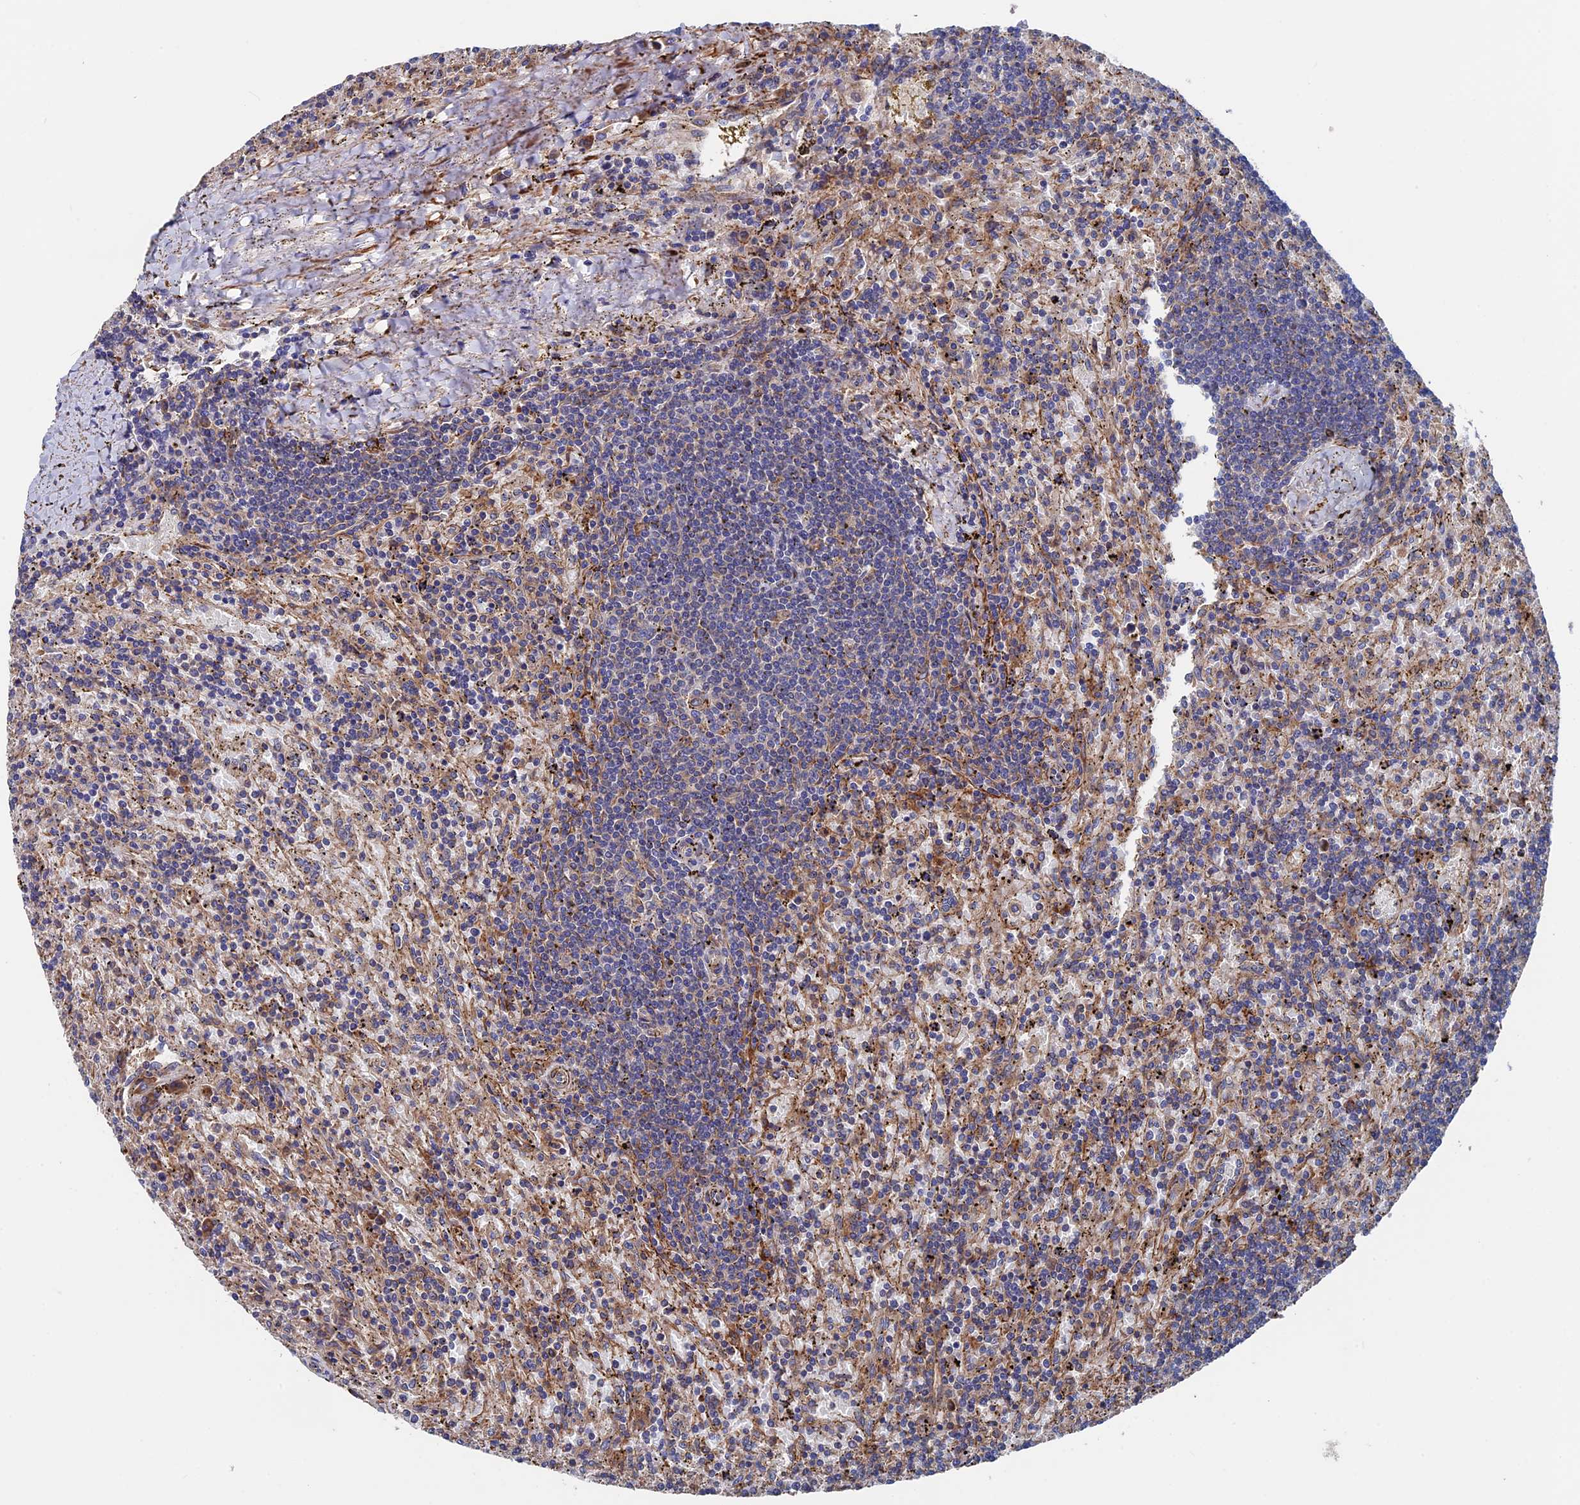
{"staining": {"intensity": "negative", "quantity": "none", "location": "none"}, "tissue": "lymphoma", "cell_type": "Tumor cells", "image_type": "cancer", "snomed": [{"axis": "morphology", "description": "Malignant lymphoma, non-Hodgkin's type, Low grade"}, {"axis": "topography", "description": "Spleen"}], "caption": "Human lymphoma stained for a protein using IHC demonstrates no expression in tumor cells.", "gene": "DNAJC3", "patient": {"sex": "male", "age": 76}}